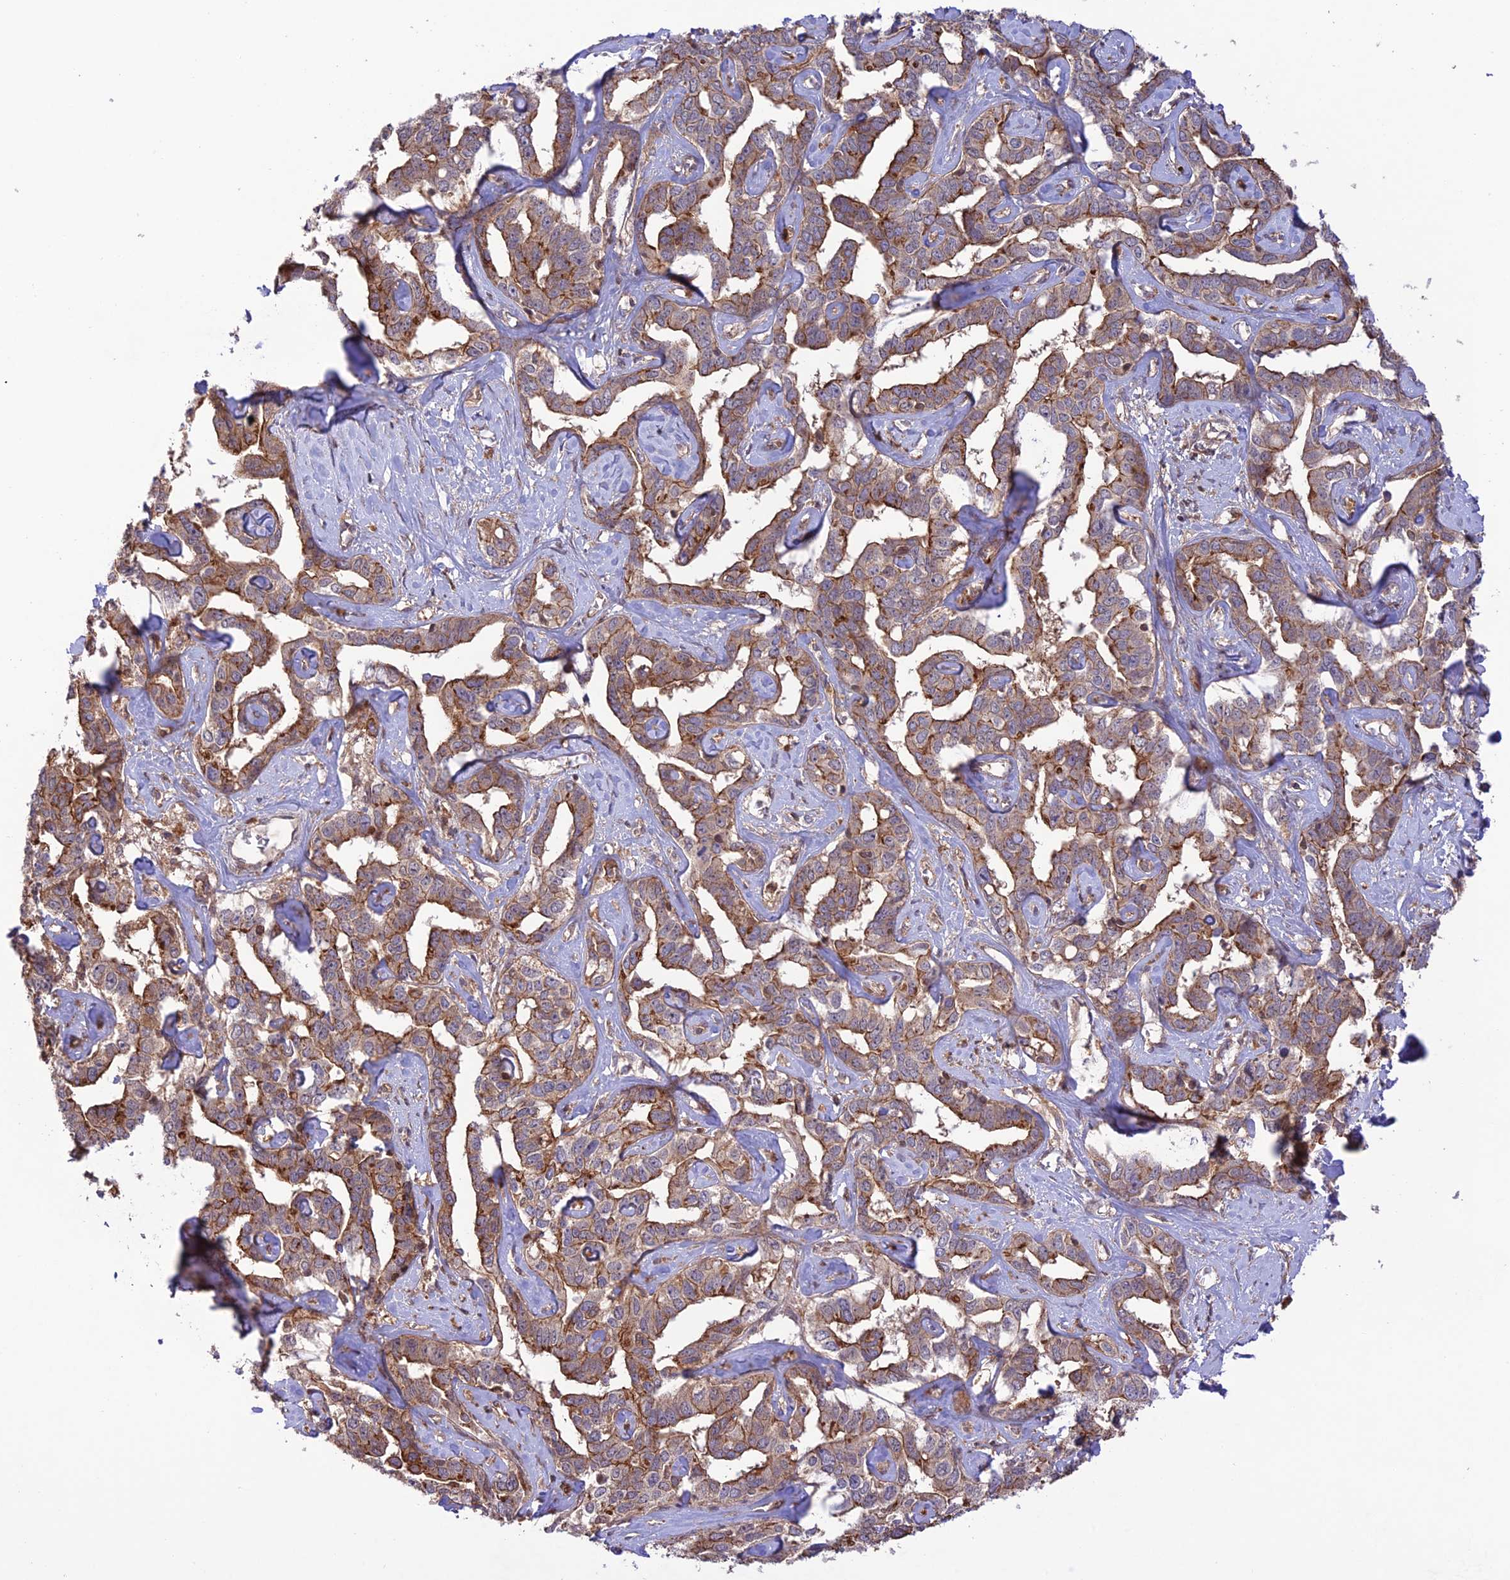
{"staining": {"intensity": "moderate", "quantity": ">75%", "location": "cytoplasmic/membranous"}, "tissue": "liver cancer", "cell_type": "Tumor cells", "image_type": "cancer", "snomed": [{"axis": "morphology", "description": "Cholangiocarcinoma"}, {"axis": "topography", "description": "Liver"}], "caption": "Immunohistochemical staining of cholangiocarcinoma (liver) shows medium levels of moderate cytoplasmic/membranous positivity in about >75% of tumor cells. The protein of interest is shown in brown color, while the nuclei are stained blue.", "gene": "FCHSD1", "patient": {"sex": "male", "age": 59}}